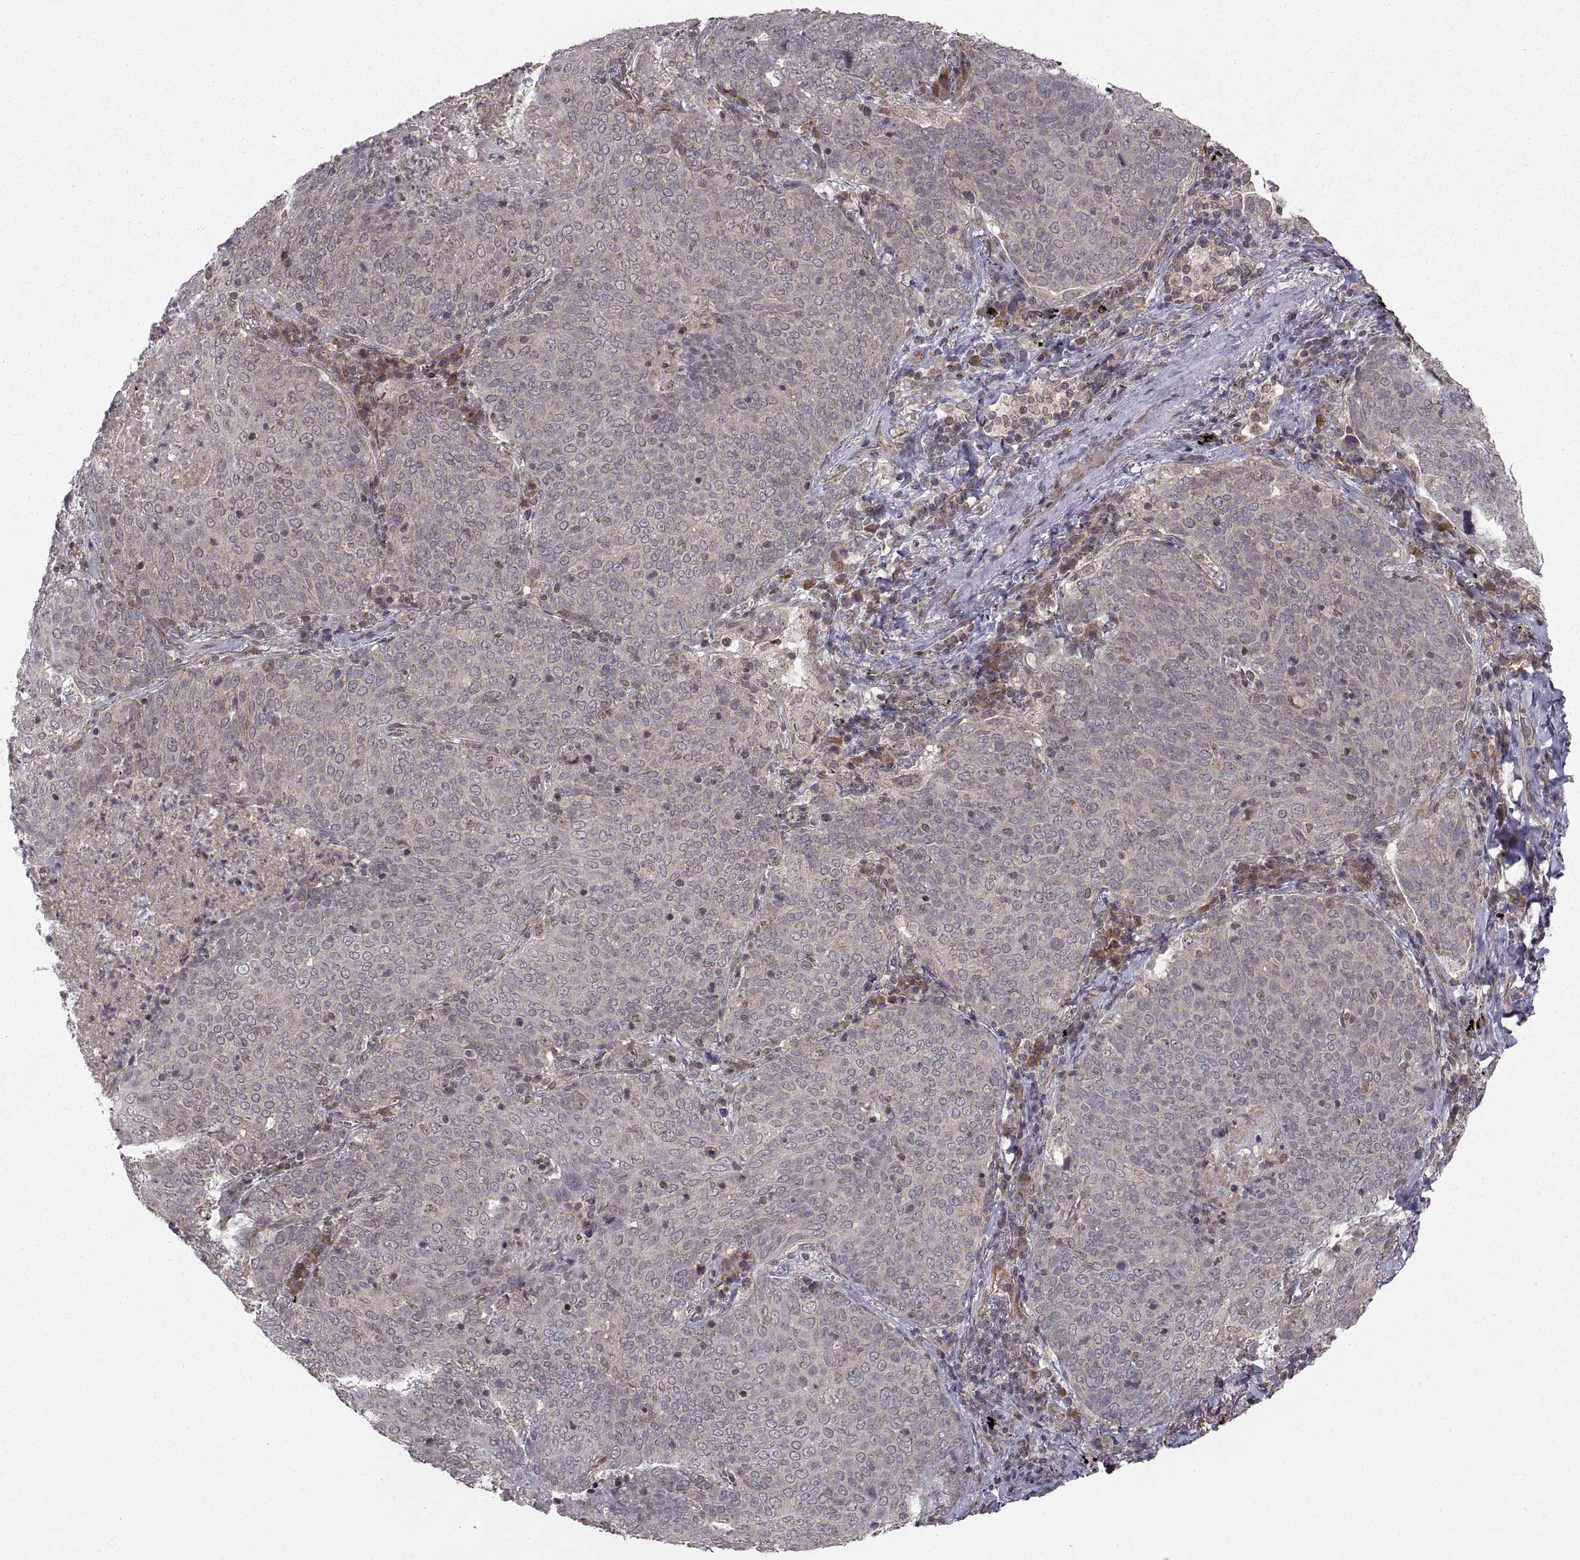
{"staining": {"intensity": "weak", "quantity": "<25%", "location": "cytoplasmic/membranous"}, "tissue": "lung cancer", "cell_type": "Tumor cells", "image_type": "cancer", "snomed": [{"axis": "morphology", "description": "Squamous cell carcinoma, NOS"}, {"axis": "topography", "description": "Lung"}], "caption": "The micrograph displays no significant expression in tumor cells of lung squamous cell carcinoma.", "gene": "ABL2", "patient": {"sex": "male", "age": 82}}